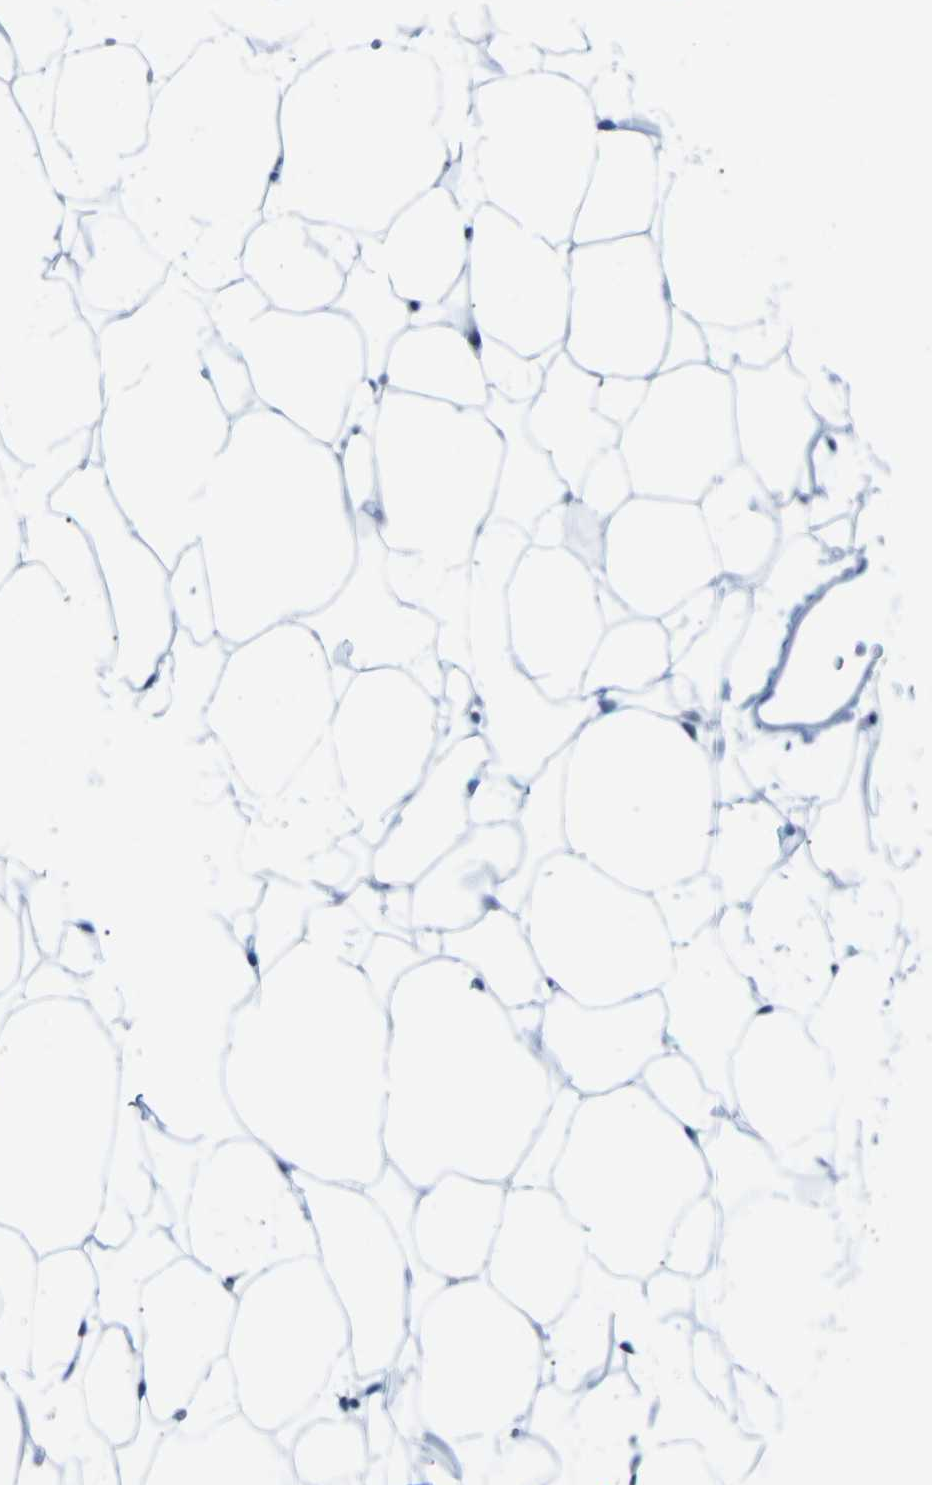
{"staining": {"intensity": "negative", "quantity": "none", "location": "none"}, "tissue": "adipose tissue", "cell_type": "Adipocytes", "image_type": "normal", "snomed": [{"axis": "morphology", "description": "Normal tissue, NOS"}, {"axis": "topography", "description": "Breast"}, {"axis": "topography", "description": "Soft tissue"}], "caption": "The immunohistochemistry micrograph has no significant positivity in adipocytes of adipose tissue. (DAB immunohistochemistry (IHC), high magnification).", "gene": "UBA7", "patient": {"sex": "female", "age": 75}}